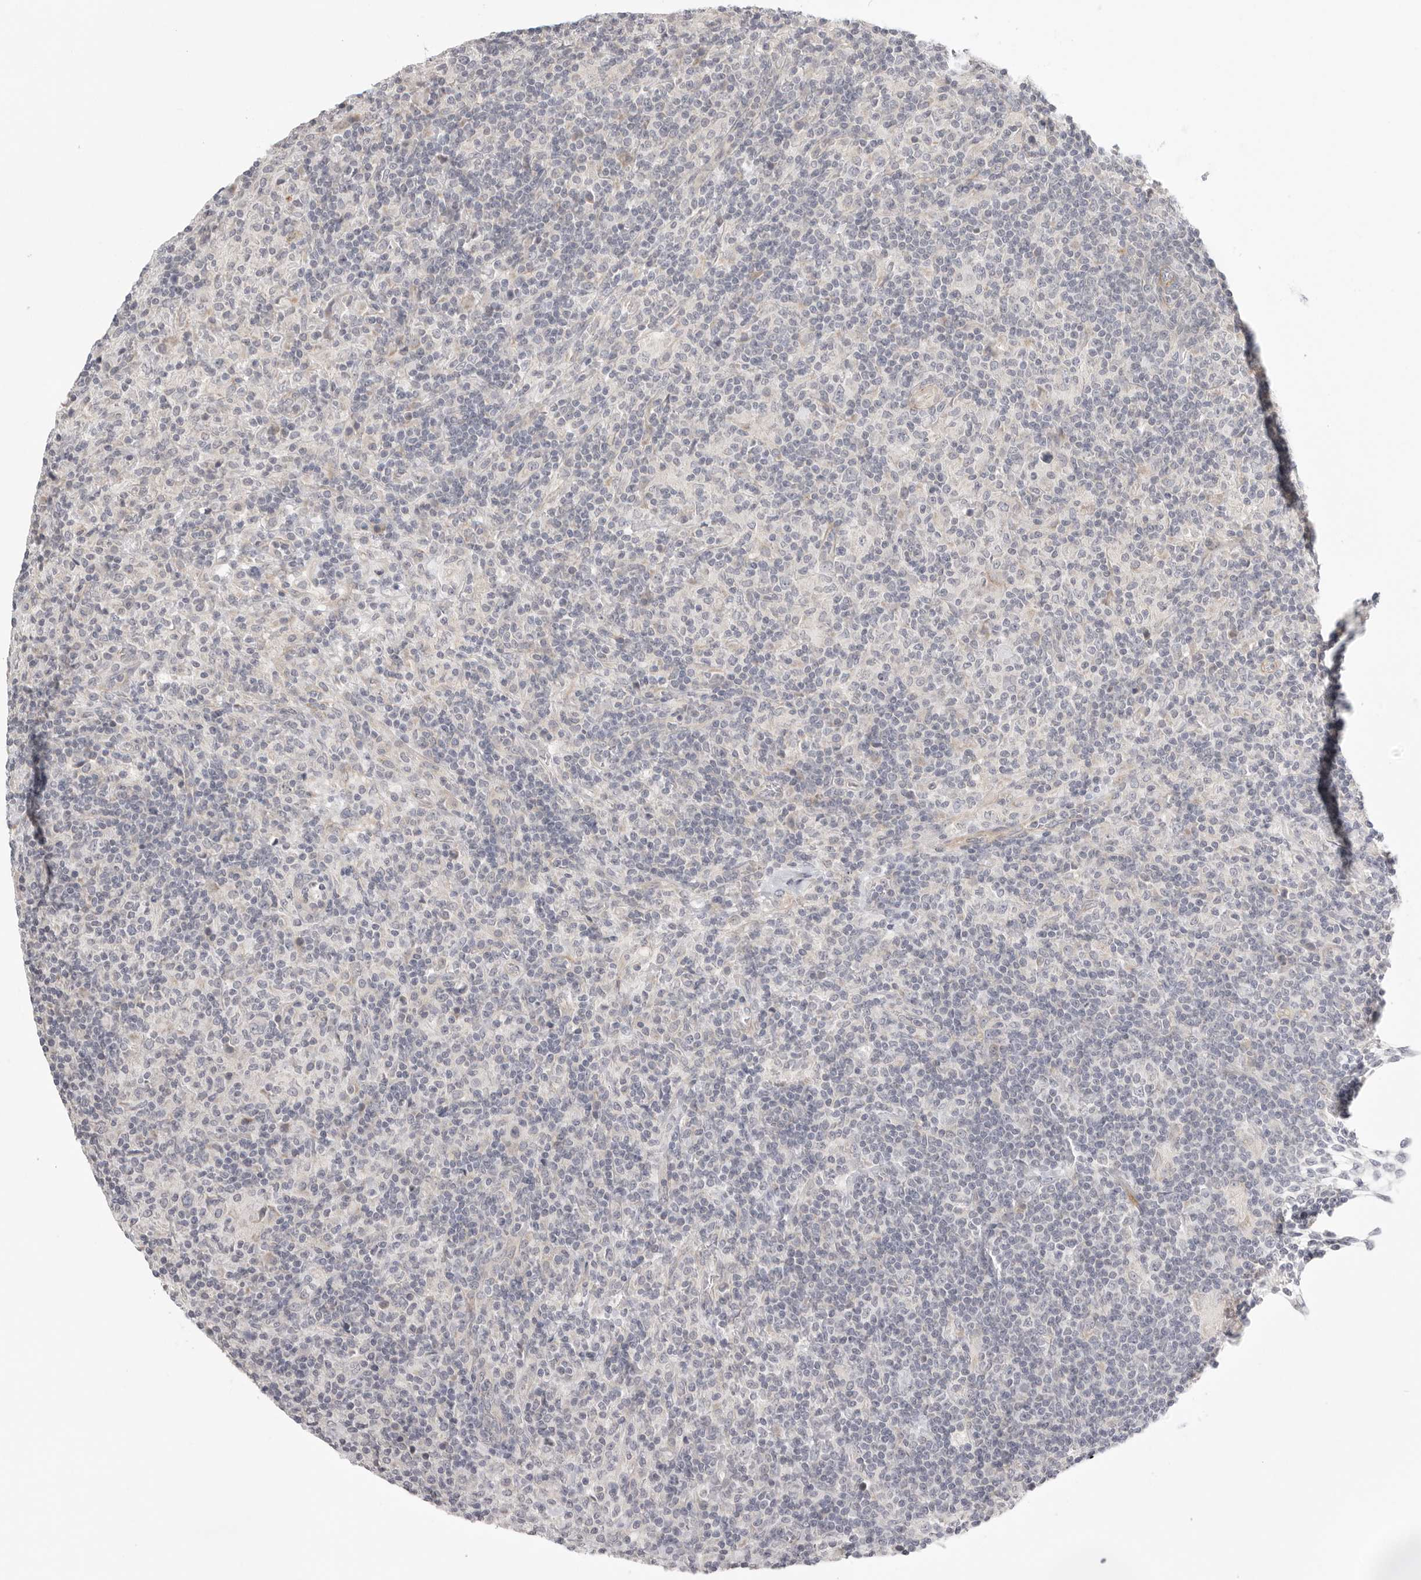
{"staining": {"intensity": "negative", "quantity": "none", "location": "none"}, "tissue": "lymphoma", "cell_type": "Tumor cells", "image_type": "cancer", "snomed": [{"axis": "morphology", "description": "Hodgkin's disease, NOS"}, {"axis": "topography", "description": "Lymph node"}], "caption": "An IHC micrograph of lymphoma is shown. There is no staining in tumor cells of lymphoma.", "gene": "STAB2", "patient": {"sex": "male", "age": 70}}